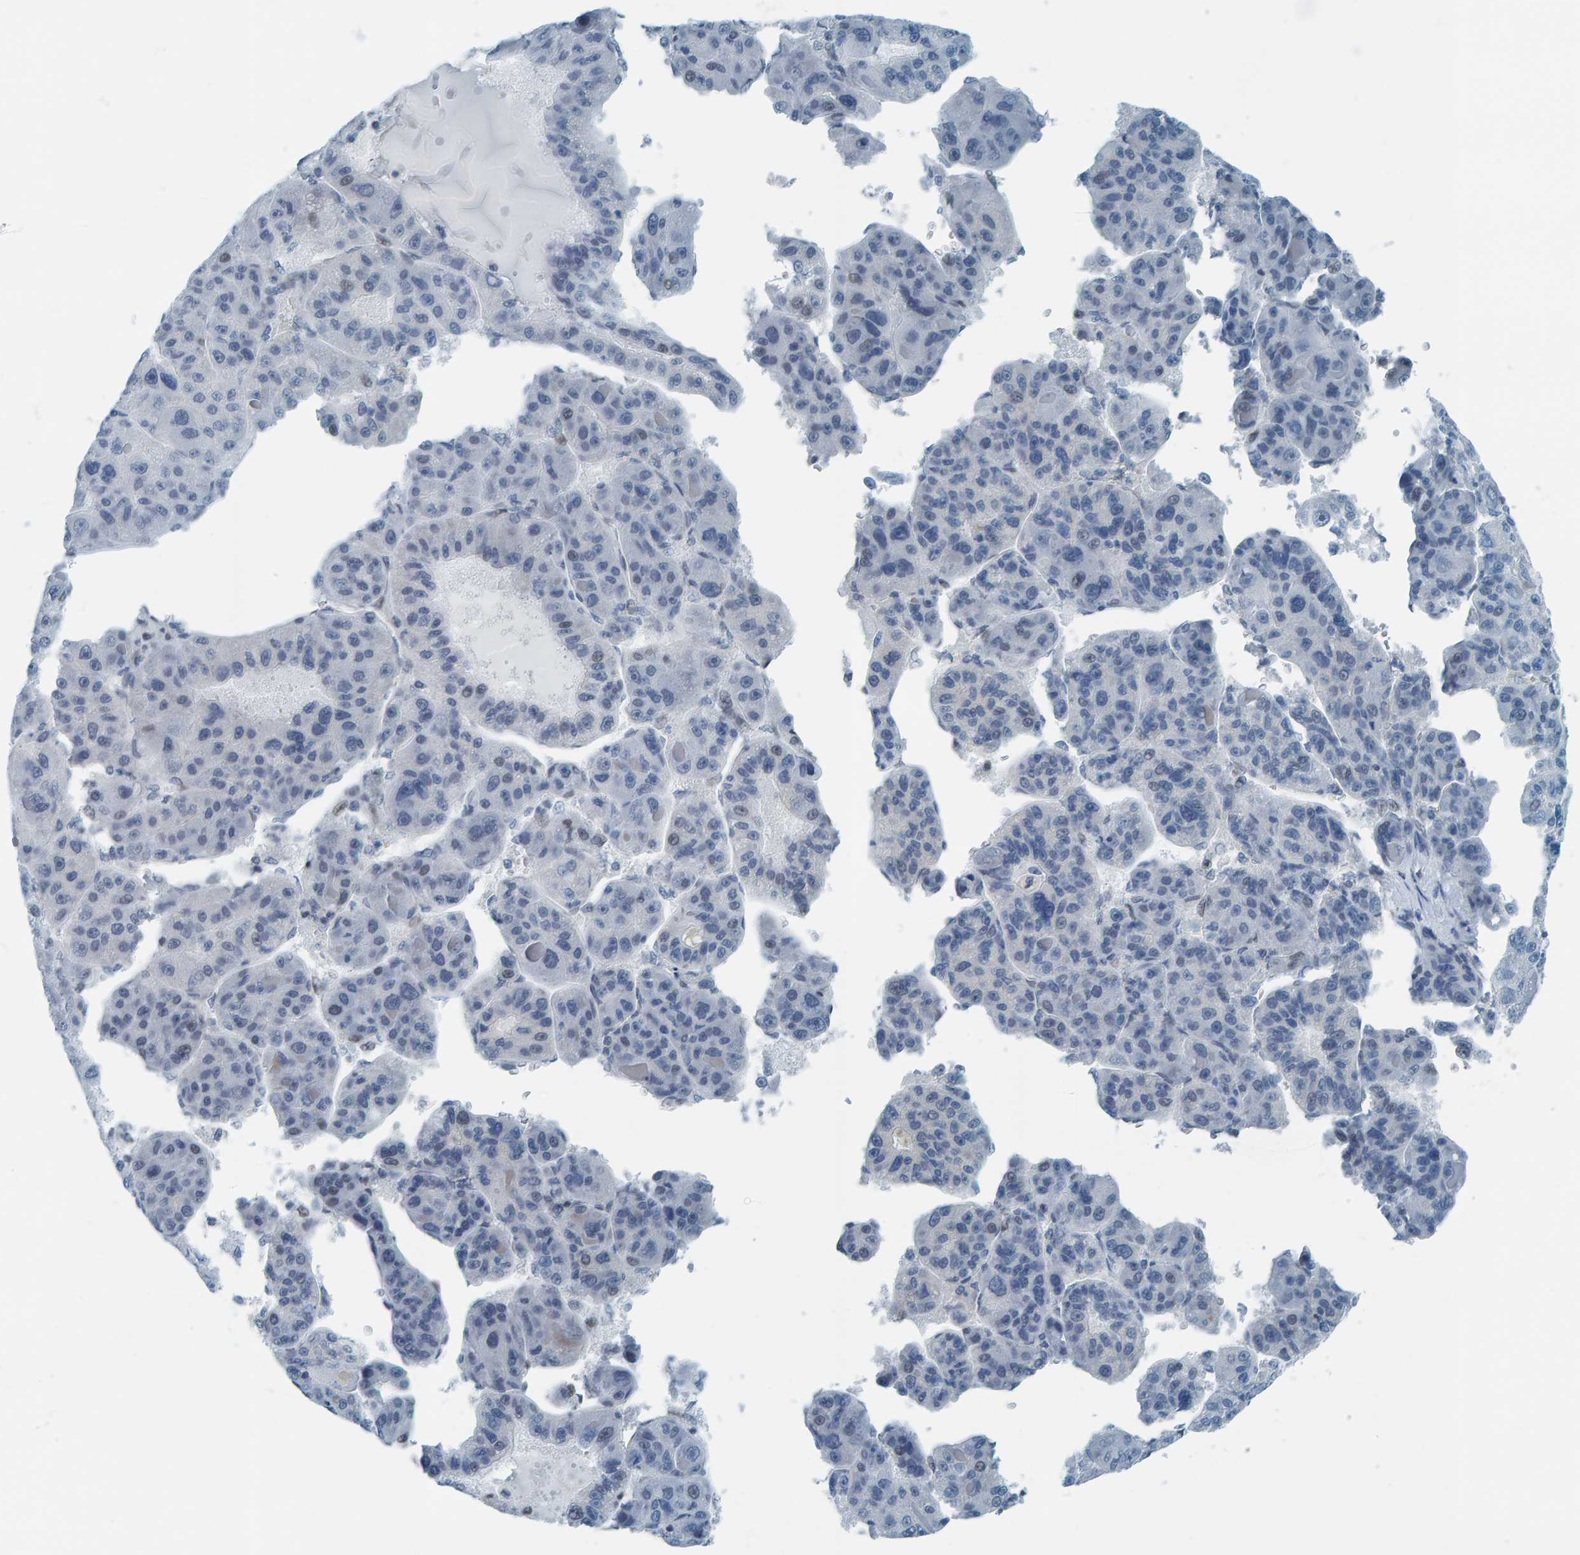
{"staining": {"intensity": "negative", "quantity": "none", "location": "none"}, "tissue": "liver cancer", "cell_type": "Tumor cells", "image_type": "cancer", "snomed": [{"axis": "morphology", "description": "Carcinoma, Hepatocellular, NOS"}, {"axis": "topography", "description": "Liver"}], "caption": "Micrograph shows no protein staining in tumor cells of liver hepatocellular carcinoma tissue.", "gene": "CNP", "patient": {"sex": "male", "age": 76}}